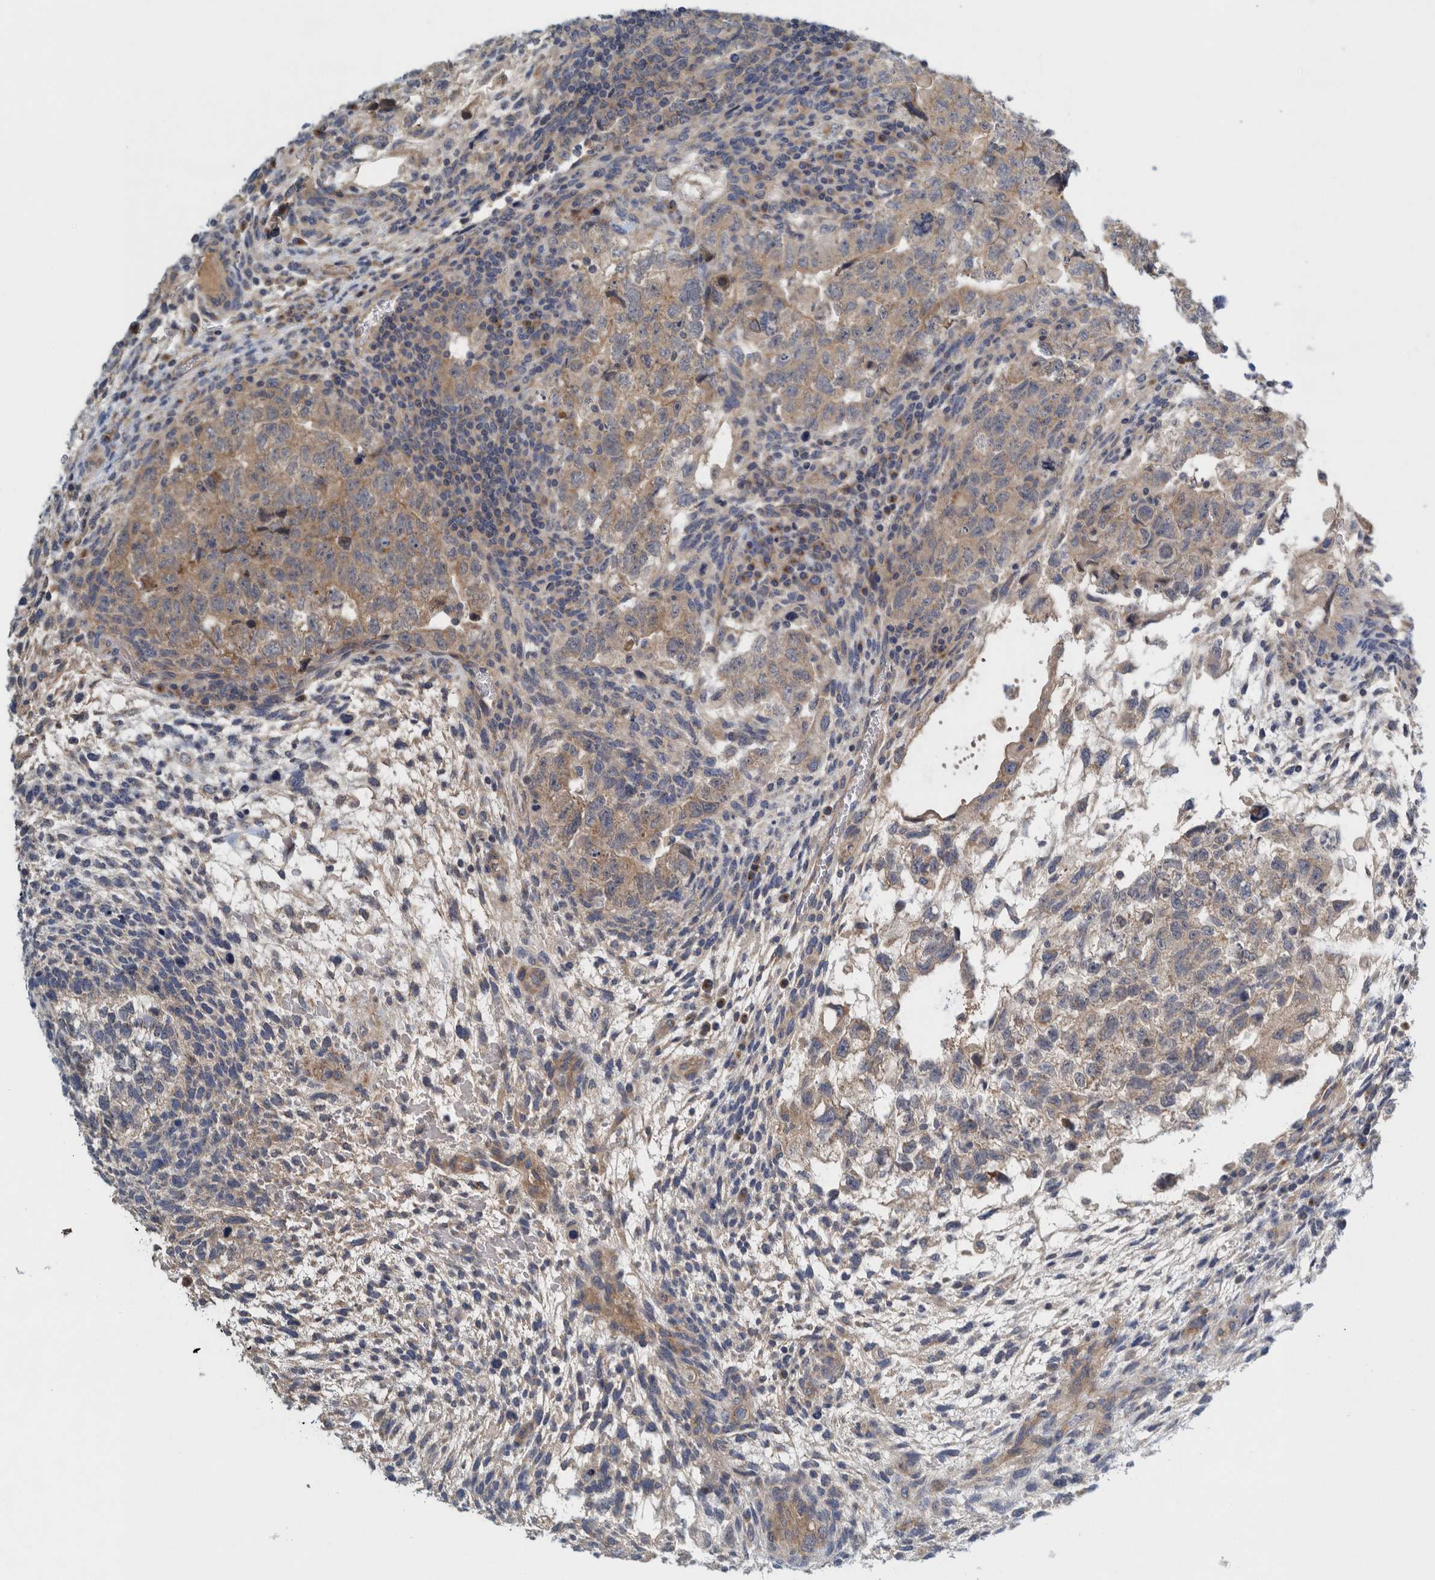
{"staining": {"intensity": "moderate", "quantity": "25%-75%", "location": "cytoplasmic/membranous"}, "tissue": "testis cancer", "cell_type": "Tumor cells", "image_type": "cancer", "snomed": [{"axis": "morphology", "description": "Carcinoma, Embryonal, NOS"}, {"axis": "topography", "description": "Testis"}], "caption": "A brown stain highlights moderate cytoplasmic/membranous staining of a protein in embryonal carcinoma (testis) tumor cells.", "gene": "ZNF324B", "patient": {"sex": "male", "age": 36}}